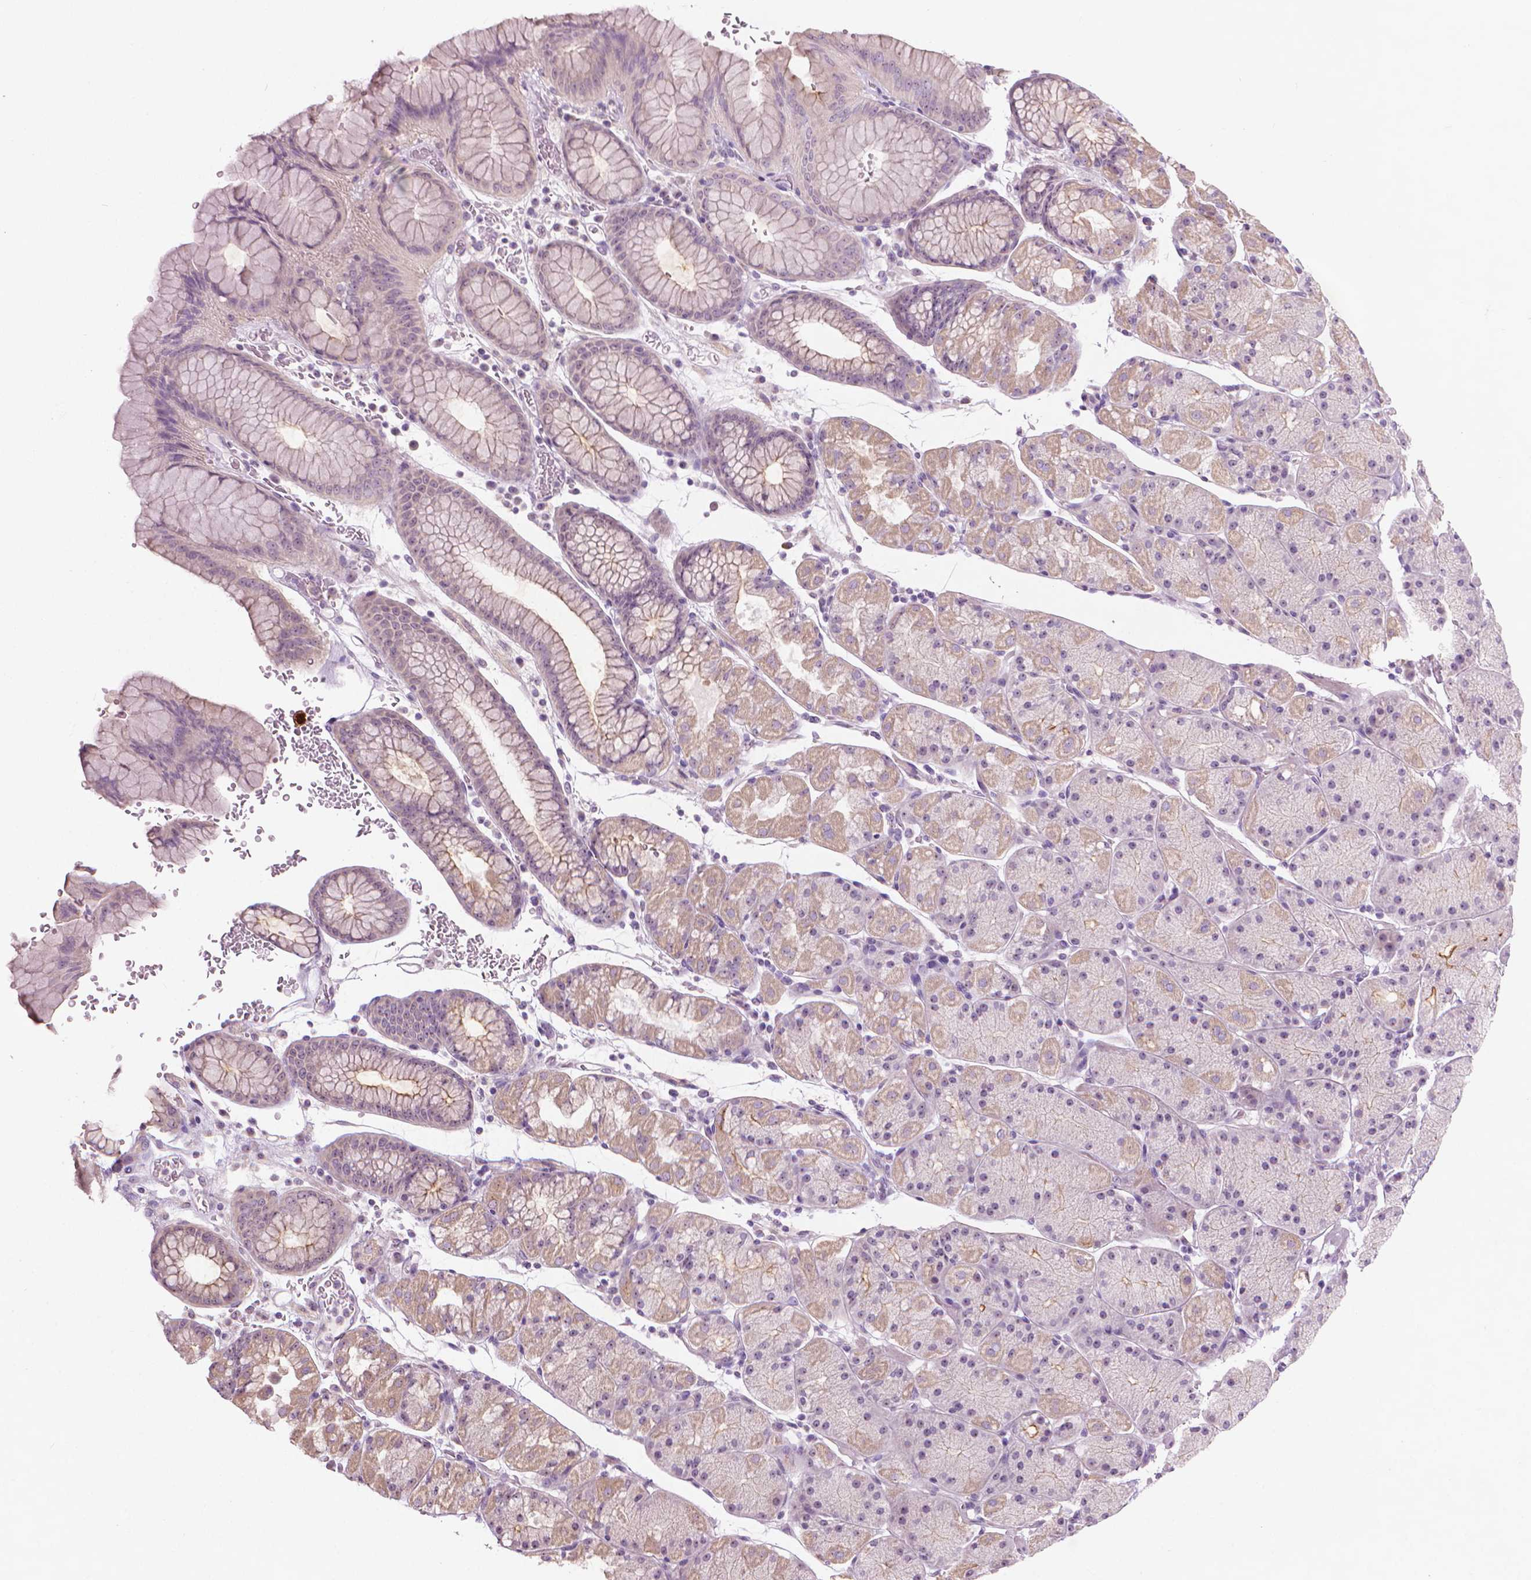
{"staining": {"intensity": "weak", "quantity": "<25%", "location": "cytoplasmic/membranous"}, "tissue": "stomach", "cell_type": "Glandular cells", "image_type": "normal", "snomed": [{"axis": "morphology", "description": "Normal tissue, NOS"}, {"axis": "topography", "description": "Stomach, upper"}, {"axis": "topography", "description": "Stomach"}], "caption": "DAB (3,3'-diaminobenzidine) immunohistochemical staining of benign human stomach reveals no significant staining in glandular cells. (Immunohistochemistry (ihc), brightfield microscopy, high magnification).", "gene": "GPRC5A", "patient": {"sex": "male", "age": 76}}